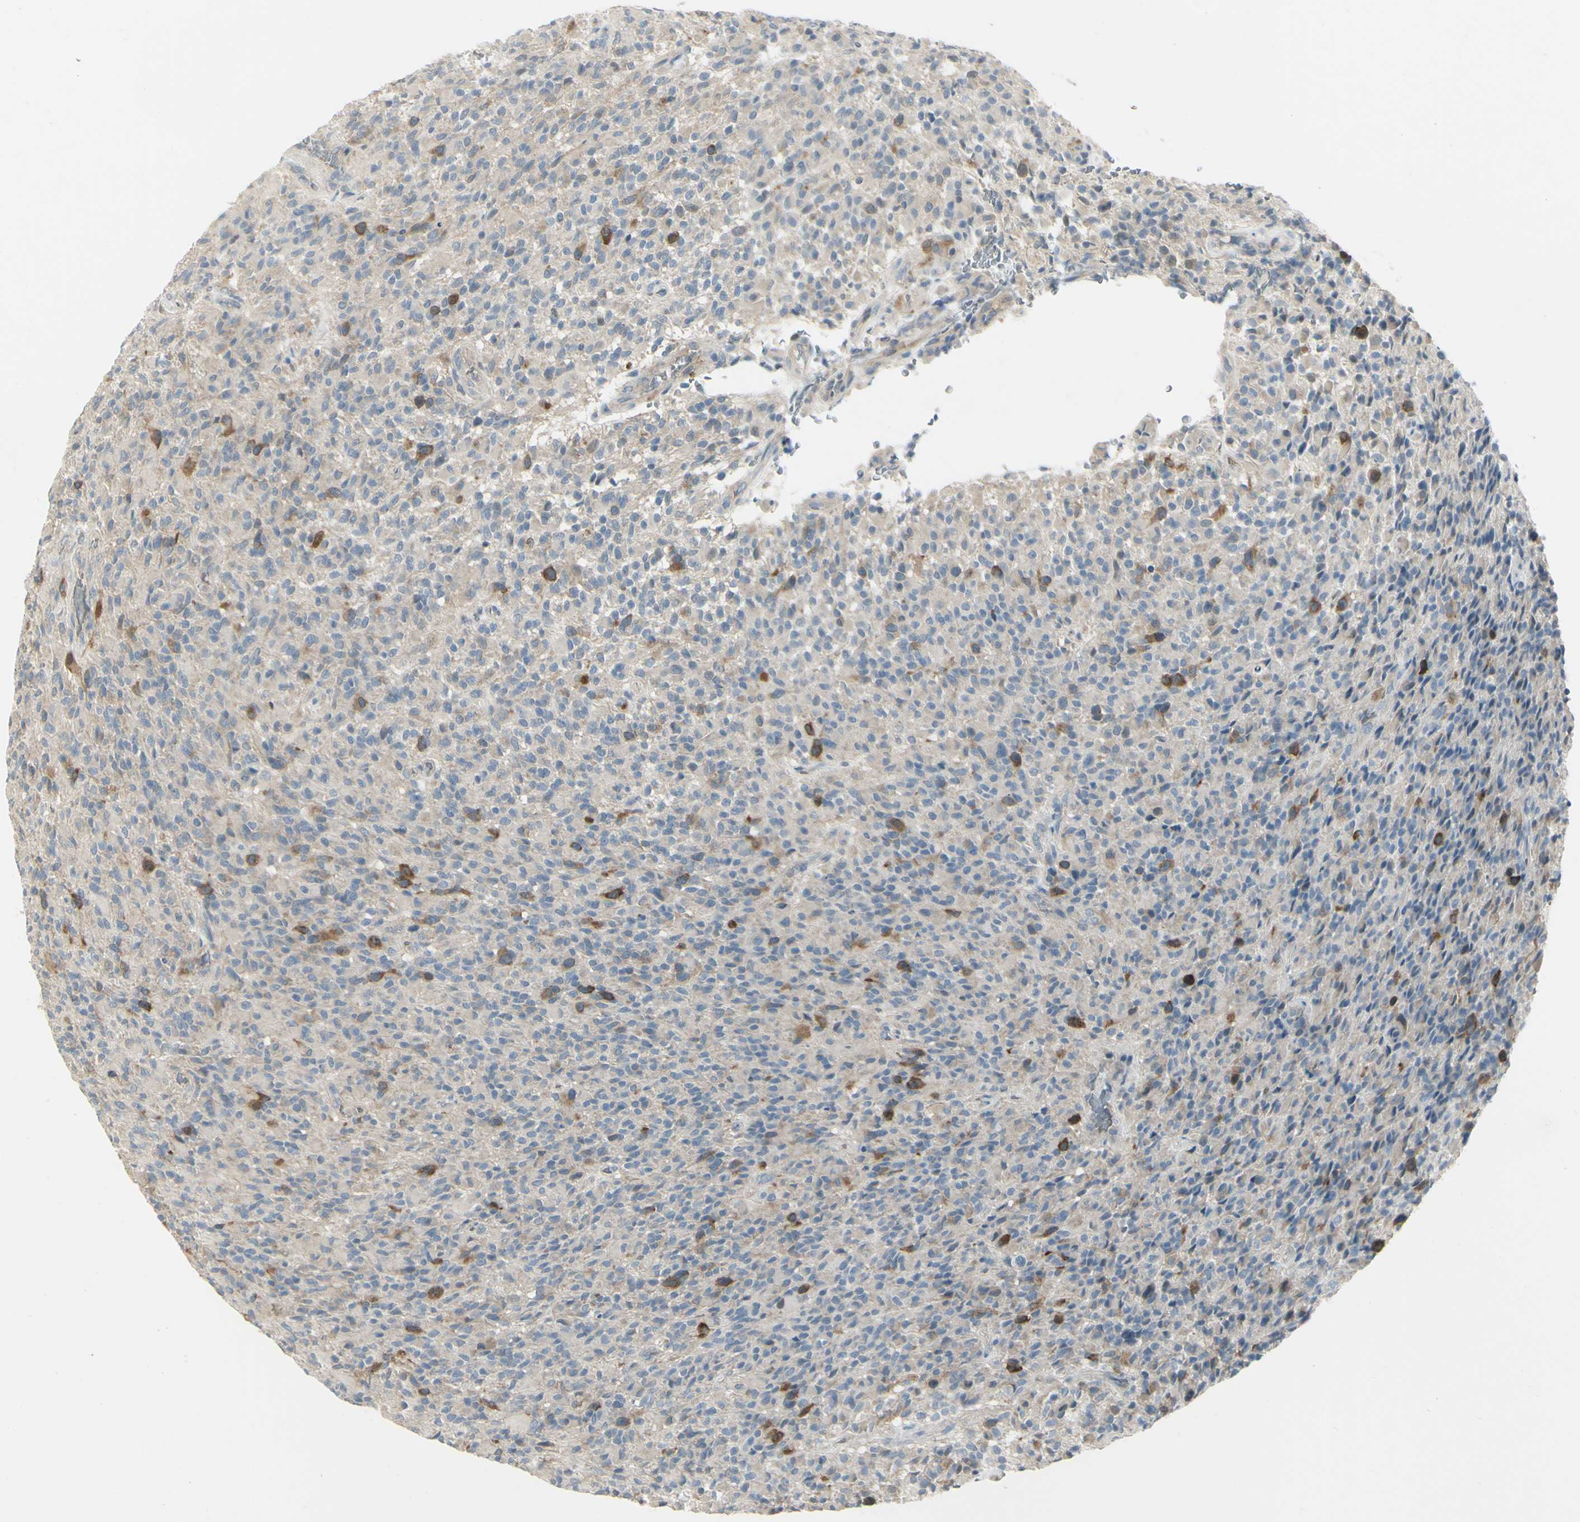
{"staining": {"intensity": "moderate", "quantity": "<25%", "location": "cytoplasmic/membranous"}, "tissue": "glioma", "cell_type": "Tumor cells", "image_type": "cancer", "snomed": [{"axis": "morphology", "description": "Glioma, malignant, High grade"}, {"axis": "topography", "description": "Brain"}], "caption": "This is an image of IHC staining of malignant glioma (high-grade), which shows moderate positivity in the cytoplasmic/membranous of tumor cells.", "gene": "CCNB2", "patient": {"sex": "male", "age": 71}}